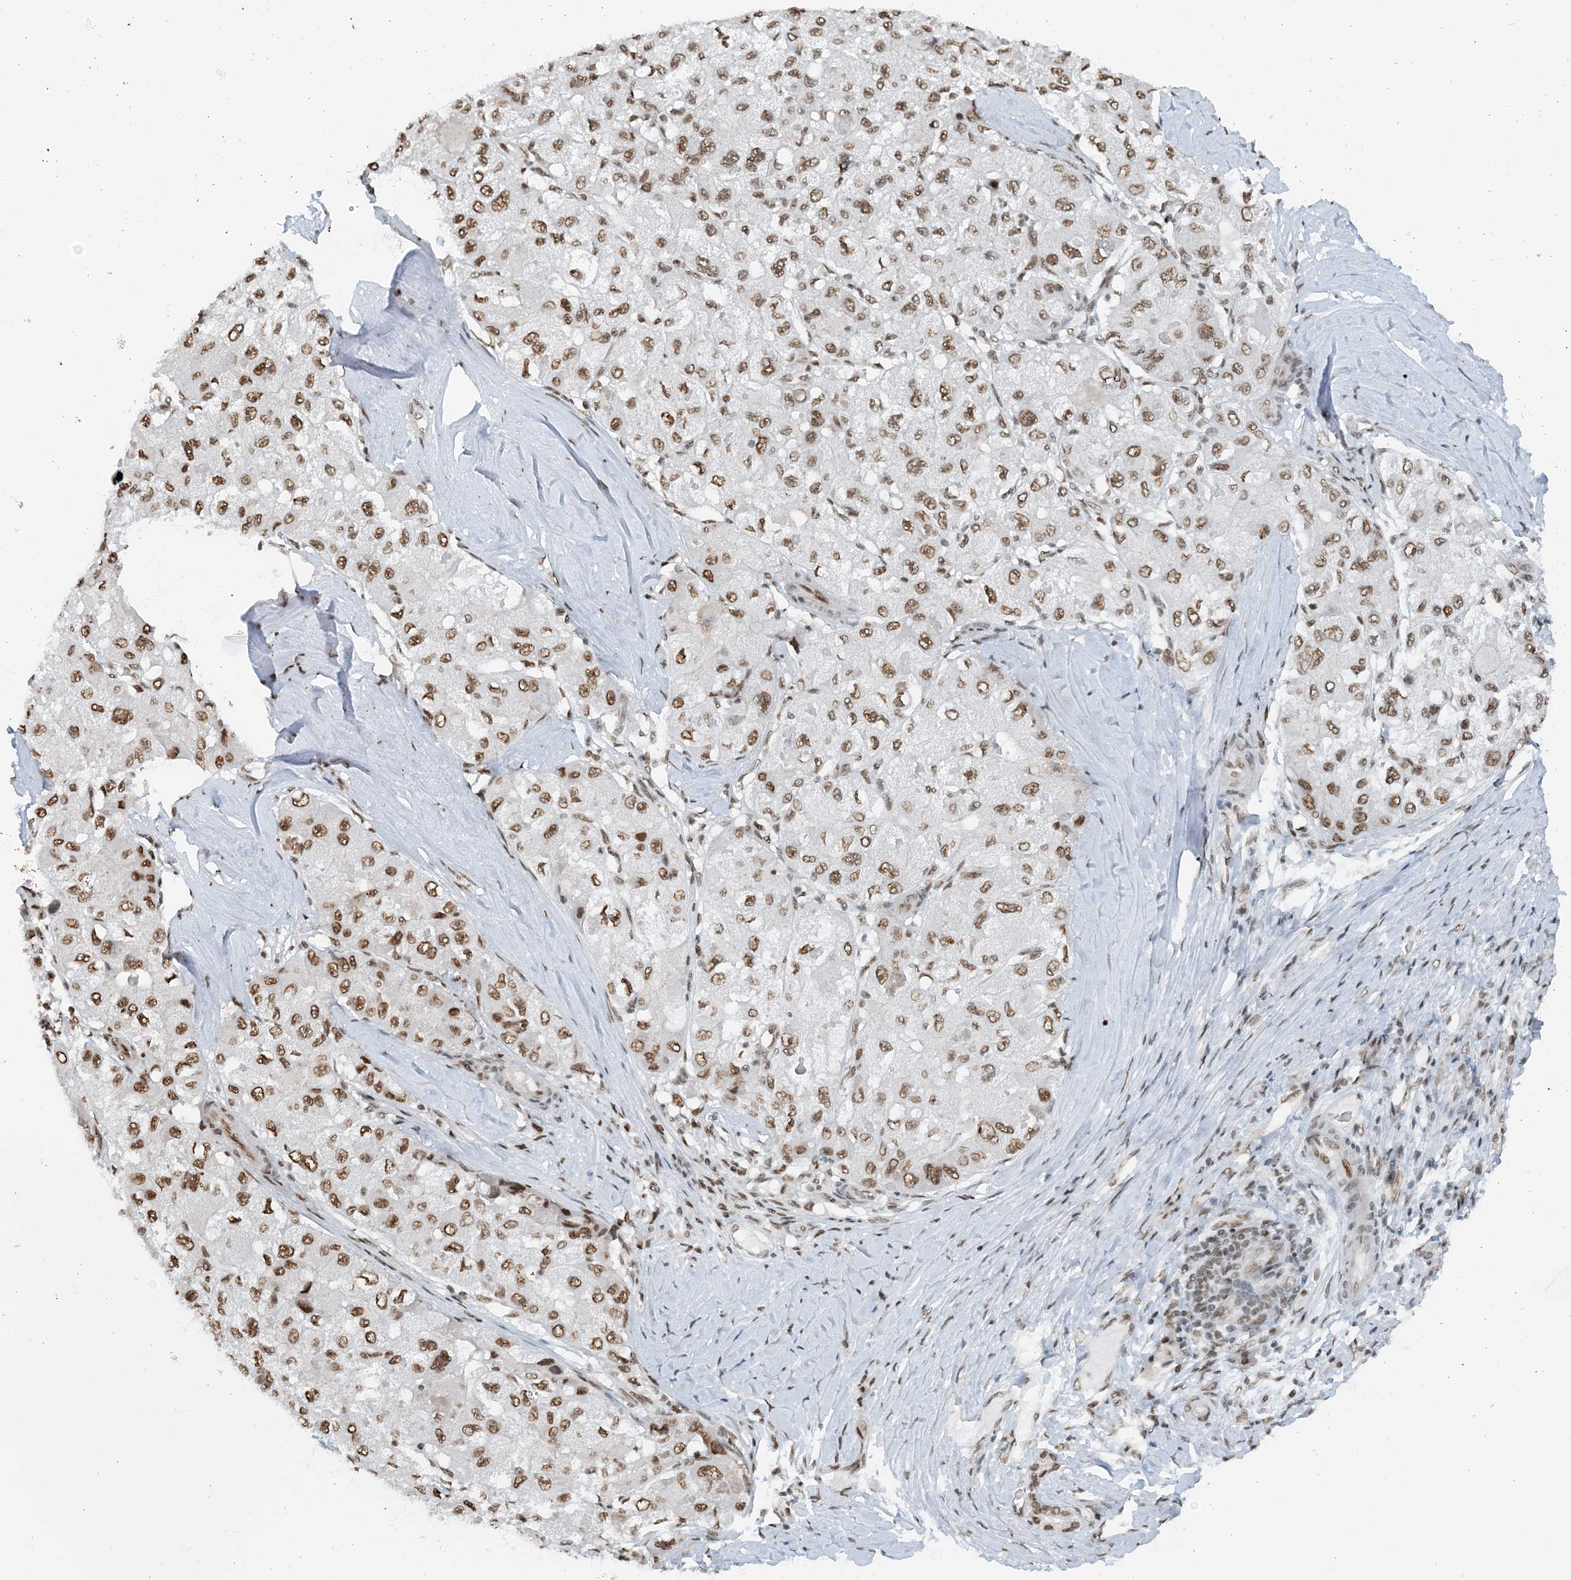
{"staining": {"intensity": "moderate", "quantity": ">75%", "location": "nuclear"}, "tissue": "liver cancer", "cell_type": "Tumor cells", "image_type": "cancer", "snomed": [{"axis": "morphology", "description": "Carcinoma, Hepatocellular, NOS"}, {"axis": "topography", "description": "Liver"}], "caption": "Human hepatocellular carcinoma (liver) stained with a protein marker displays moderate staining in tumor cells.", "gene": "ZNF500", "patient": {"sex": "male", "age": 80}}